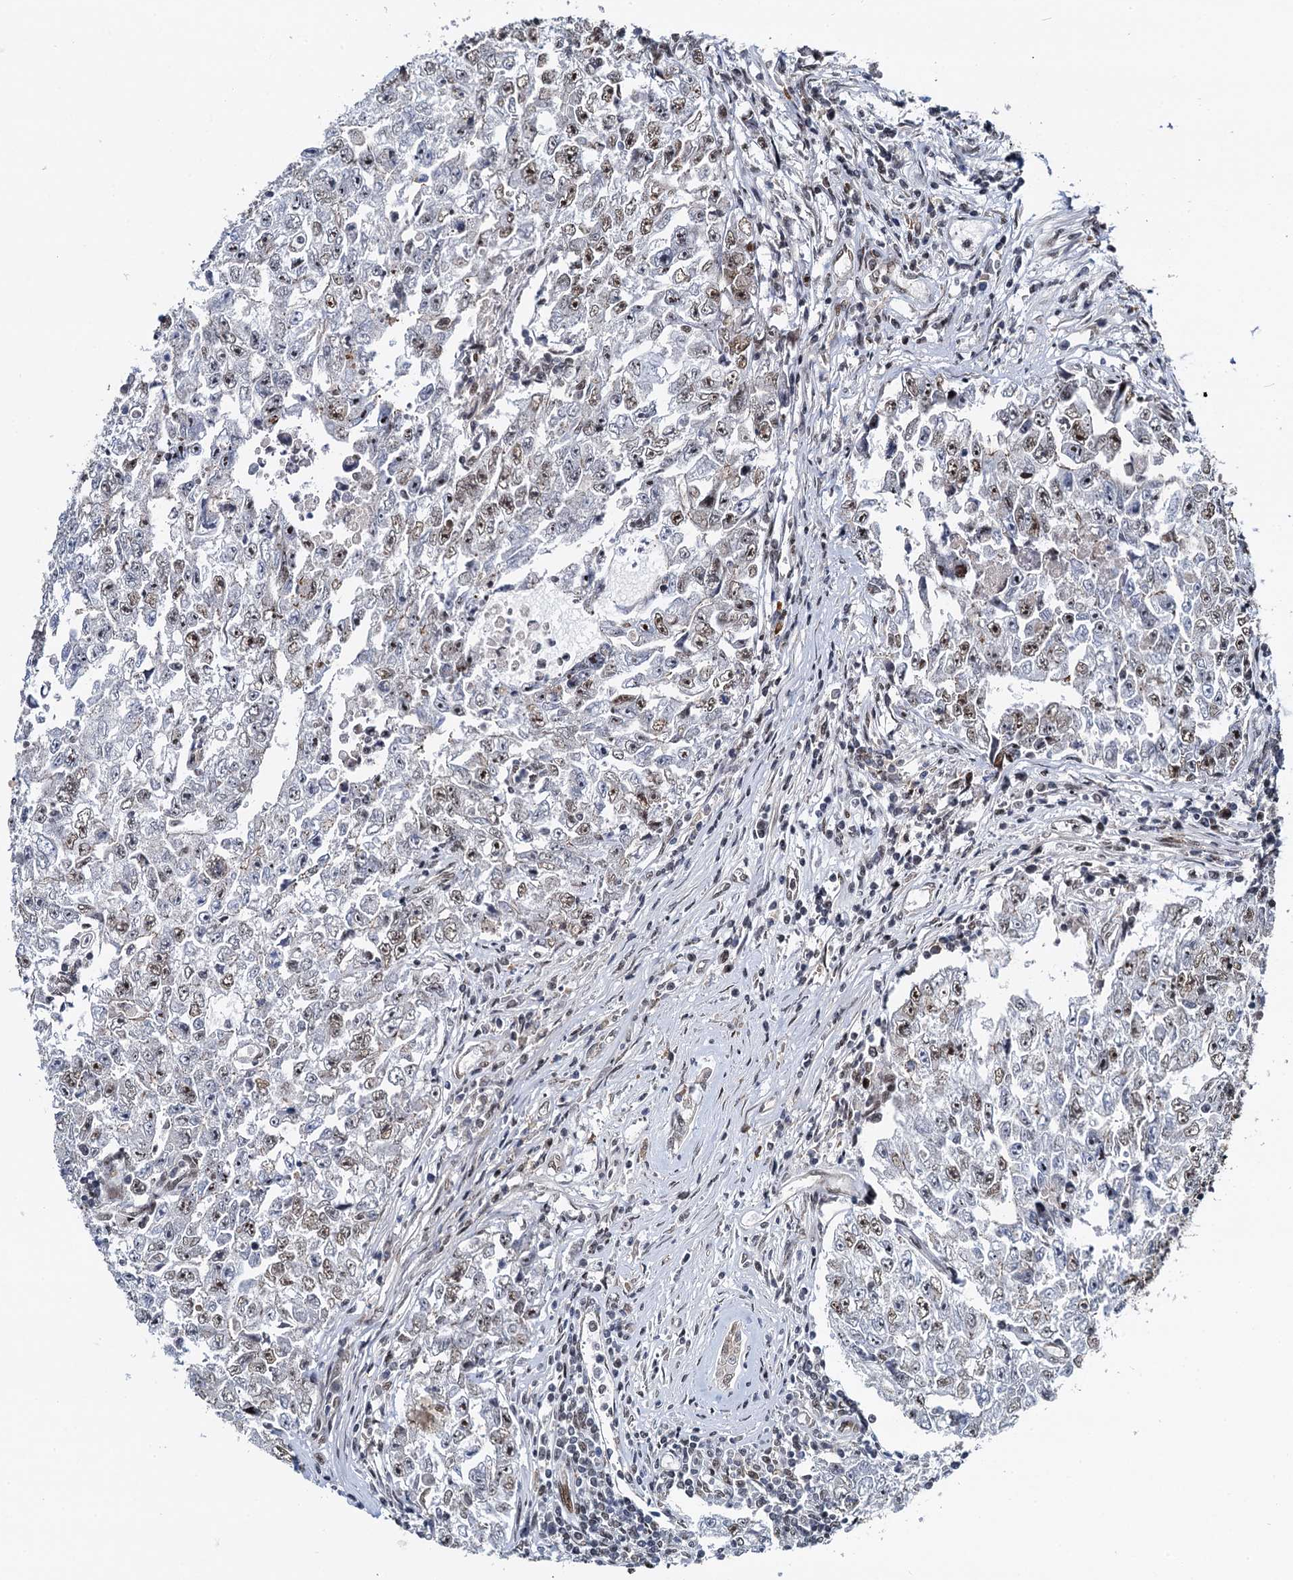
{"staining": {"intensity": "moderate", "quantity": "25%-75%", "location": "nuclear"}, "tissue": "testis cancer", "cell_type": "Tumor cells", "image_type": "cancer", "snomed": [{"axis": "morphology", "description": "Carcinoma, Embryonal, NOS"}, {"axis": "topography", "description": "Testis"}], "caption": "There is medium levels of moderate nuclear staining in tumor cells of embryonal carcinoma (testis), as demonstrated by immunohistochemical staining (brown color).", "gene": "RUFY2", "patient": {"sex": "male", "age": 17}}